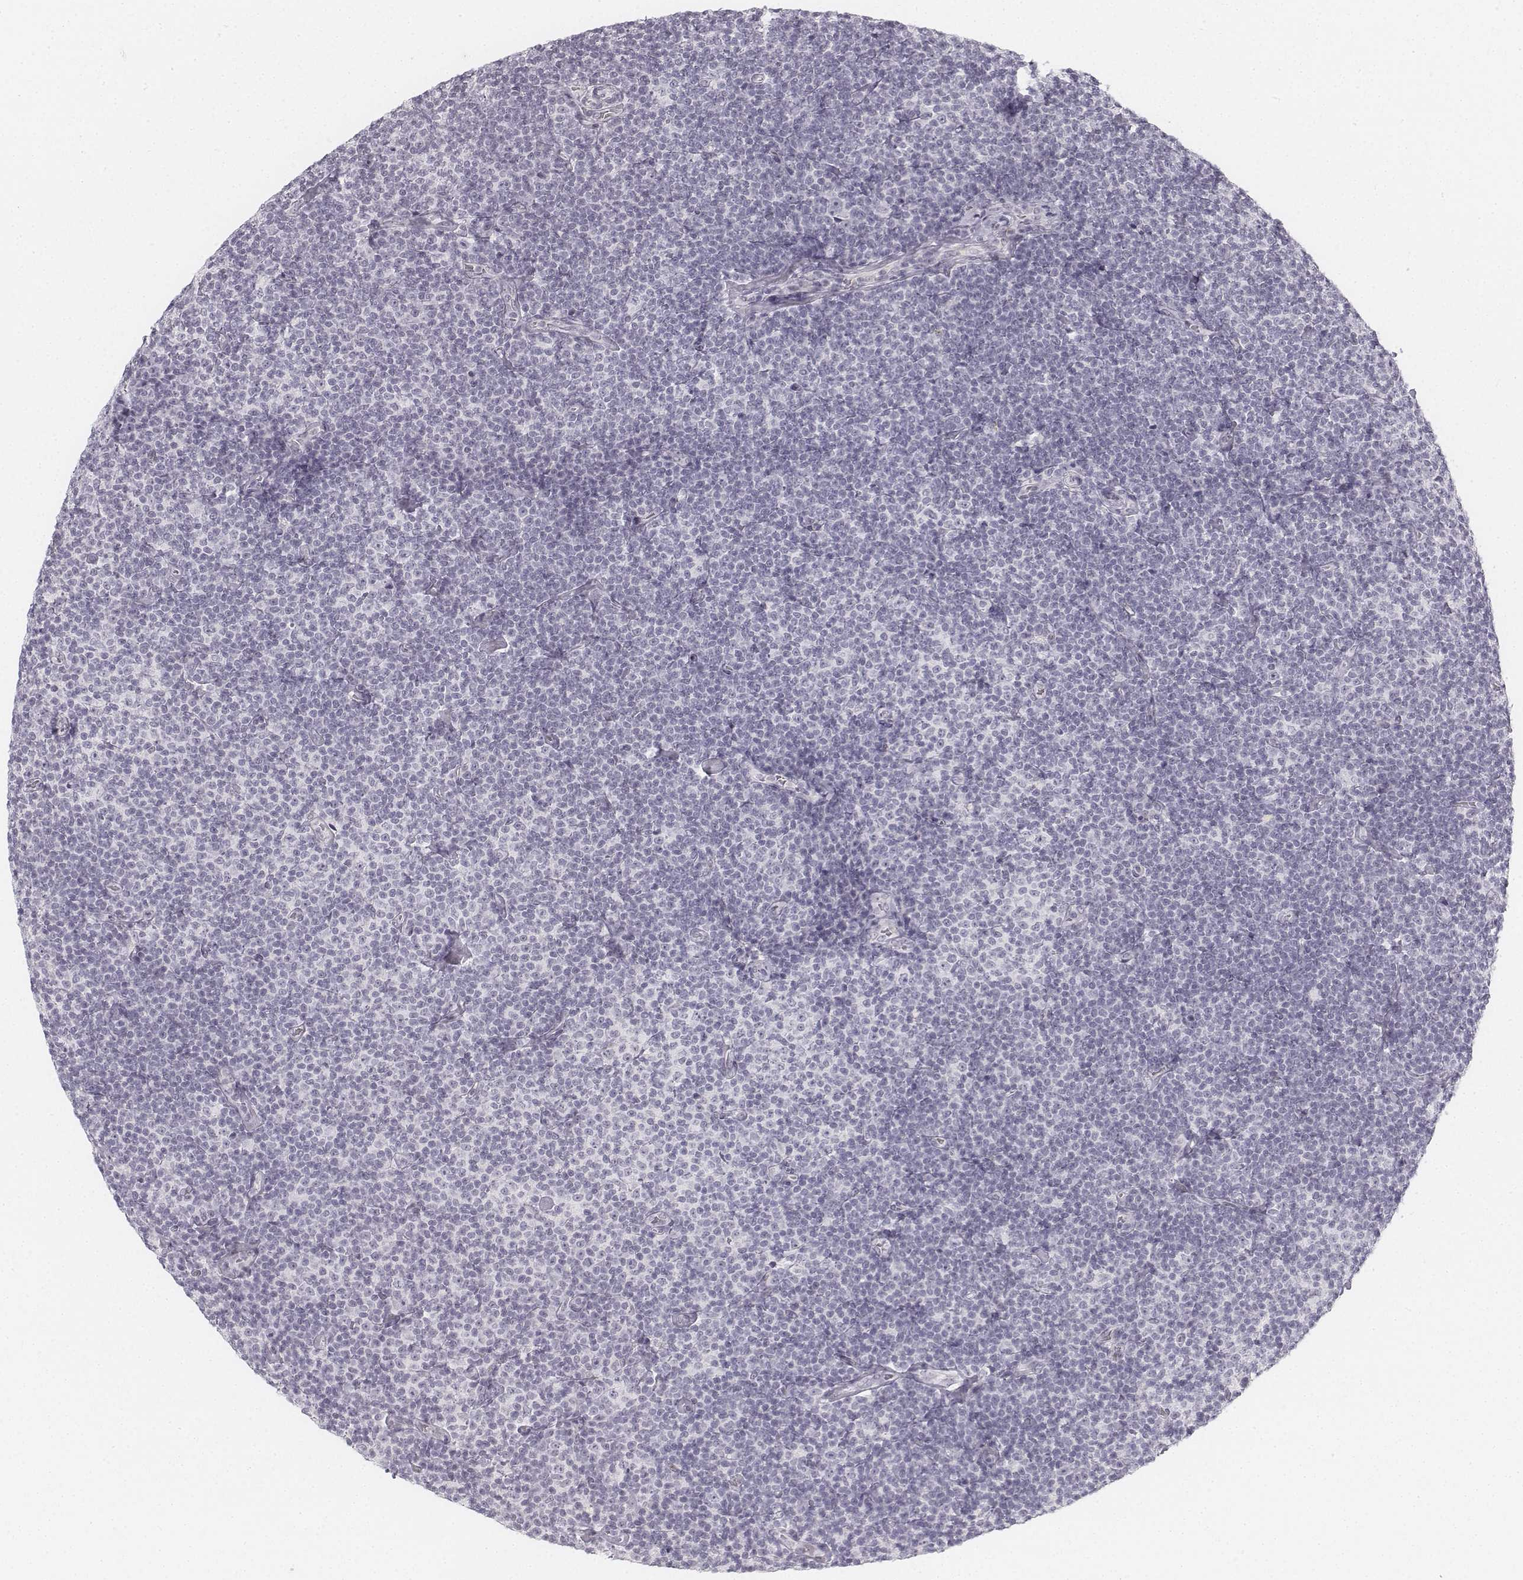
{"staining": {"intensity": "negative", "quantity": "none", "location": "none"}, "tissue": "lymphoma", "cell_type": "Tumor cells", "image_type": "cancer", "snomed": [{"axis": "morphology", "description": "Malignant lymphoma, non-Hodgkin's type, Low grade"}, {"axis": "topography", "description": "Lymph node"}], "caption": "The photomicrograph demonstrates no staining of tumor cells in malignant lymphoma, non-Hodgkin's type (low-grade).", "gene": "KRTAP2-1", "patient": {"sex": "male", "age": 81}}